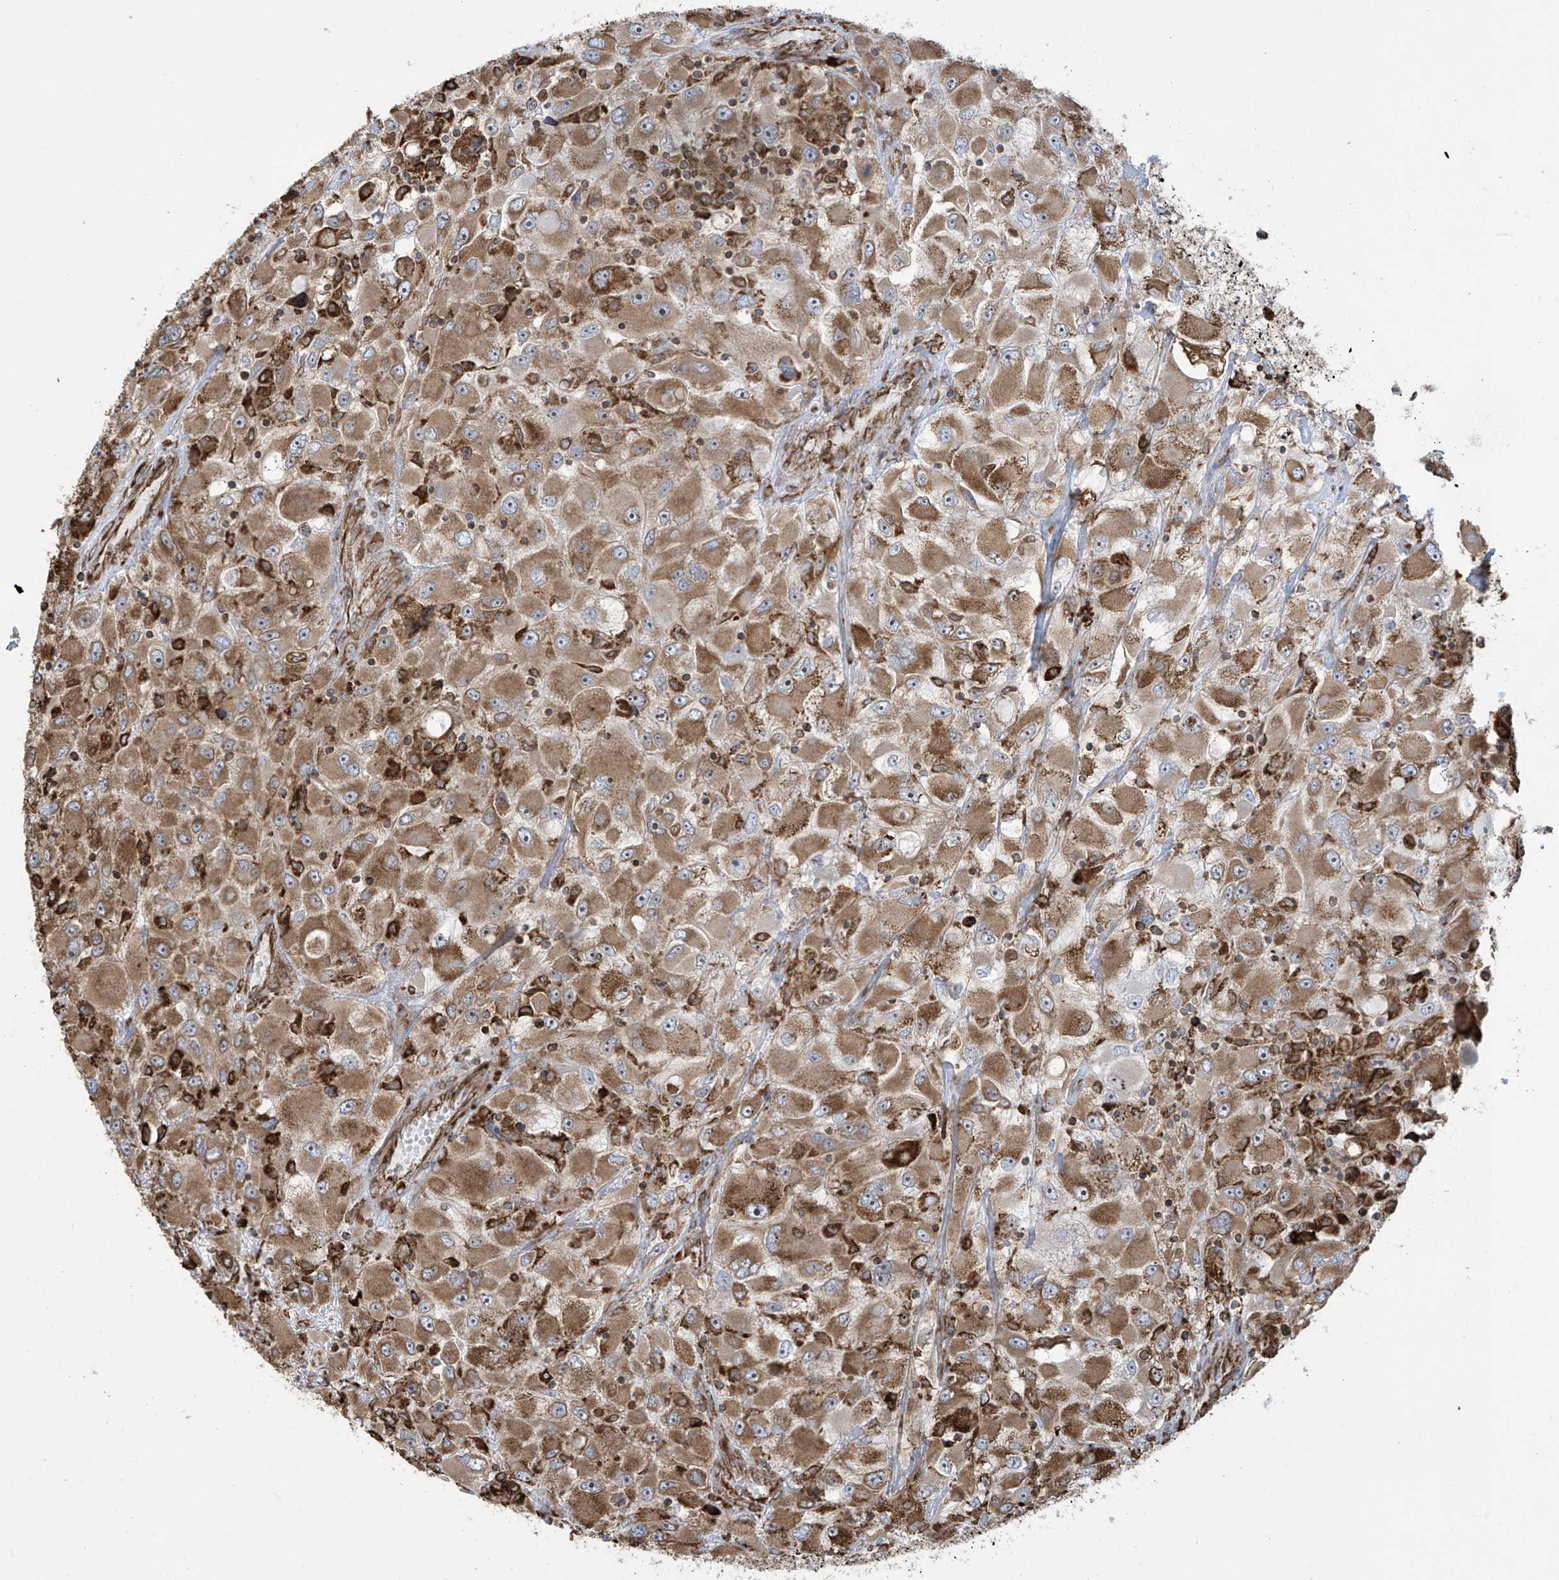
{"staining": {"intensity": "moderate", "quantity": ">75%", "location": "cytoplasmic/membranous"}, "tissue": "renal cancer", "cell_type": "Tumor cells", "image_type": "cancer", "snomed": [{"axis": "morphology", "description": "Adenocarcinoma, NOS"}, {"axis": "topography", "description": "Kidney"}], "caption": "Protein expression analysis of human renal adenocarcinoma reveals moderate cytoplasmic/membranous positivity in approximately >75% of tumor cells.", "gene": "MX1", "patient": {"sex": "female", "age": 52}}